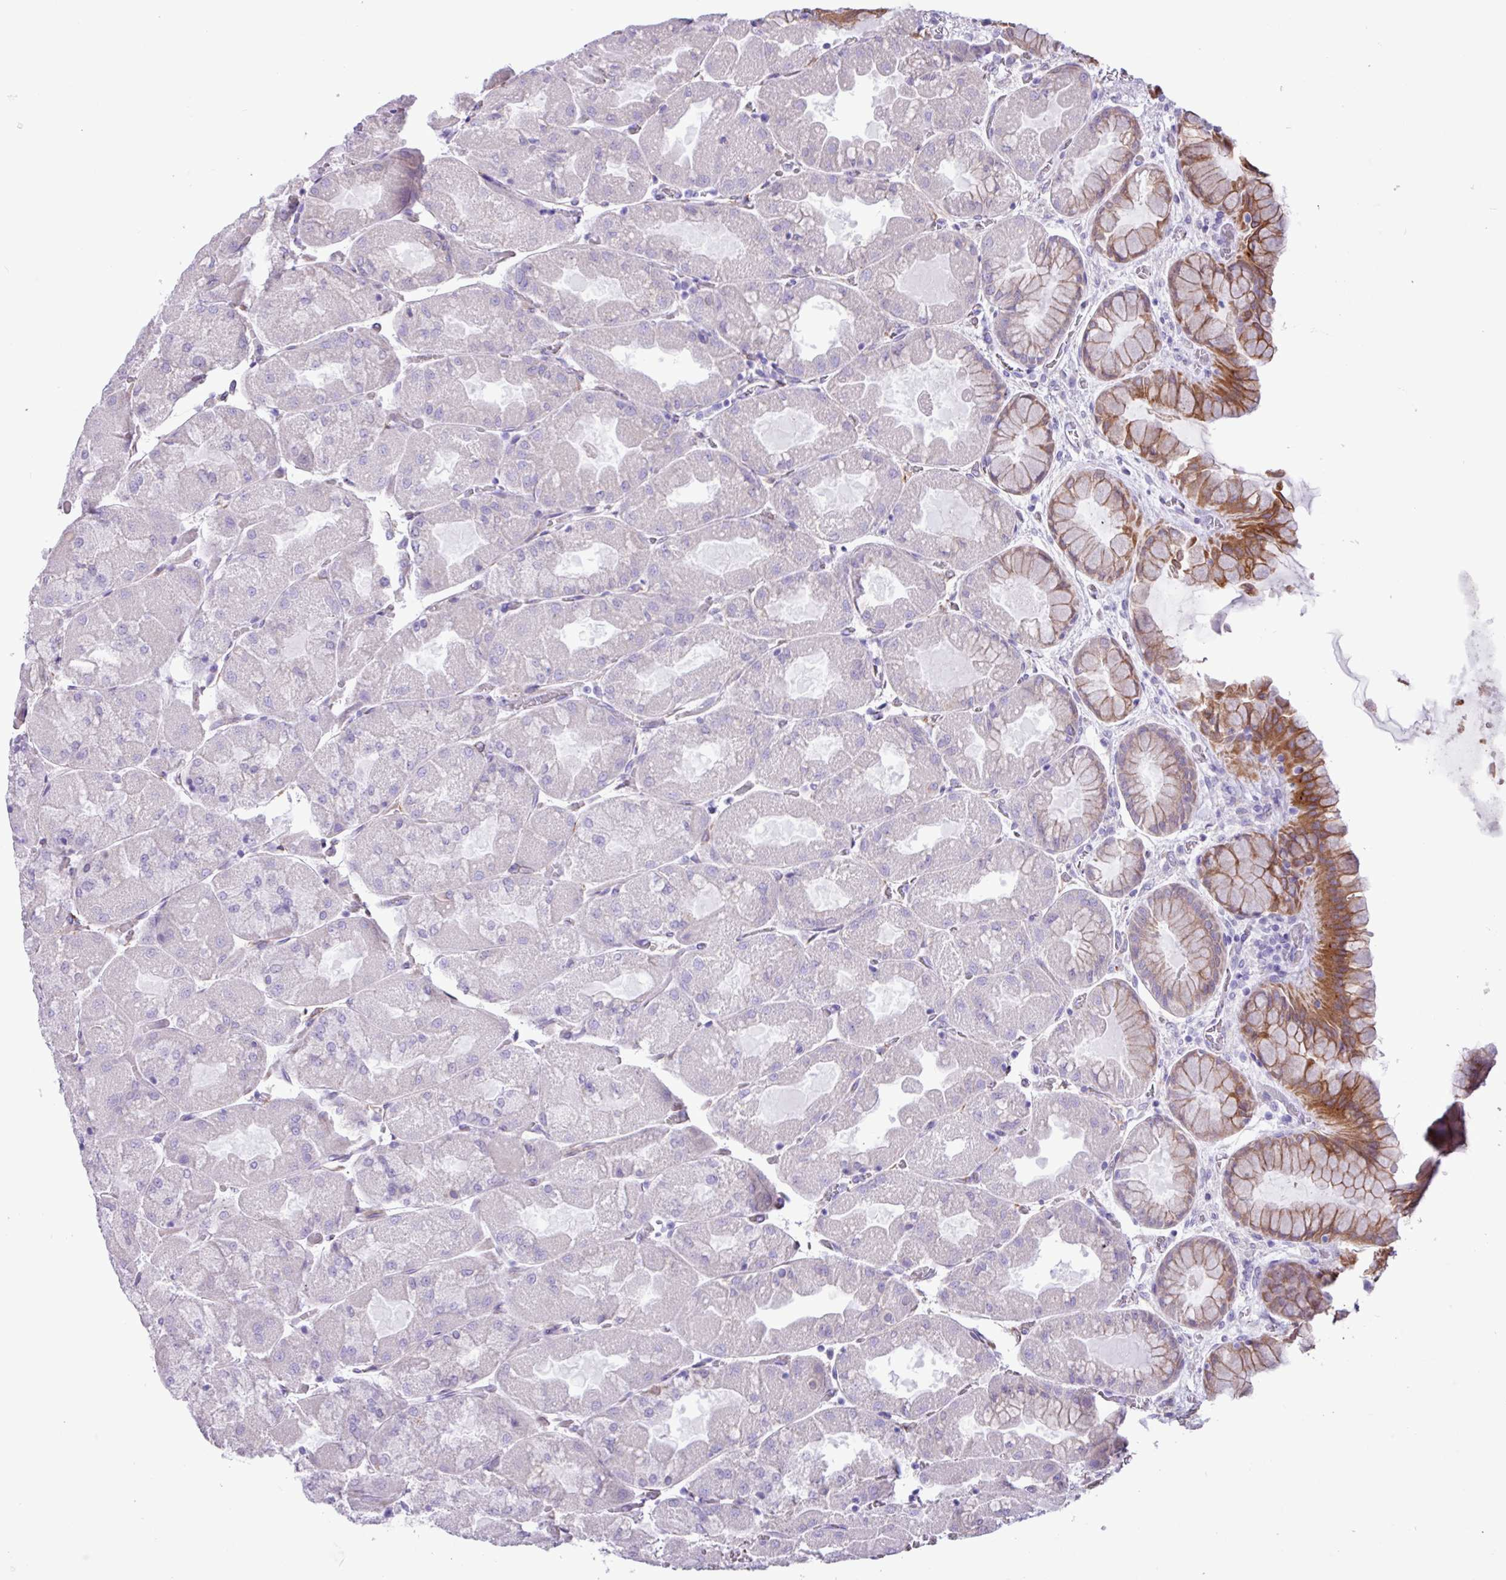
{"staining": {"intensity": "moderate", "quantity": "<25%", "location": "cytoplasmic/membranous"}, "tissue": "stomach", "cell_type": "Glandular cells", "image_type": "normal", "snomed": [{"axis": "morphology", "description": "Normal tissue, NOS"}, {"axis": "topography", "description": "Stomach"}], "caption": "This is a micrograph of immunohistochemistry (IHC) staining of normal stomach, which shows moderate staining in the cytoplasmic/membranous of glandular cells.", "gene": "SLC38A1", "patient": {"sex": "female", "age": 61}}